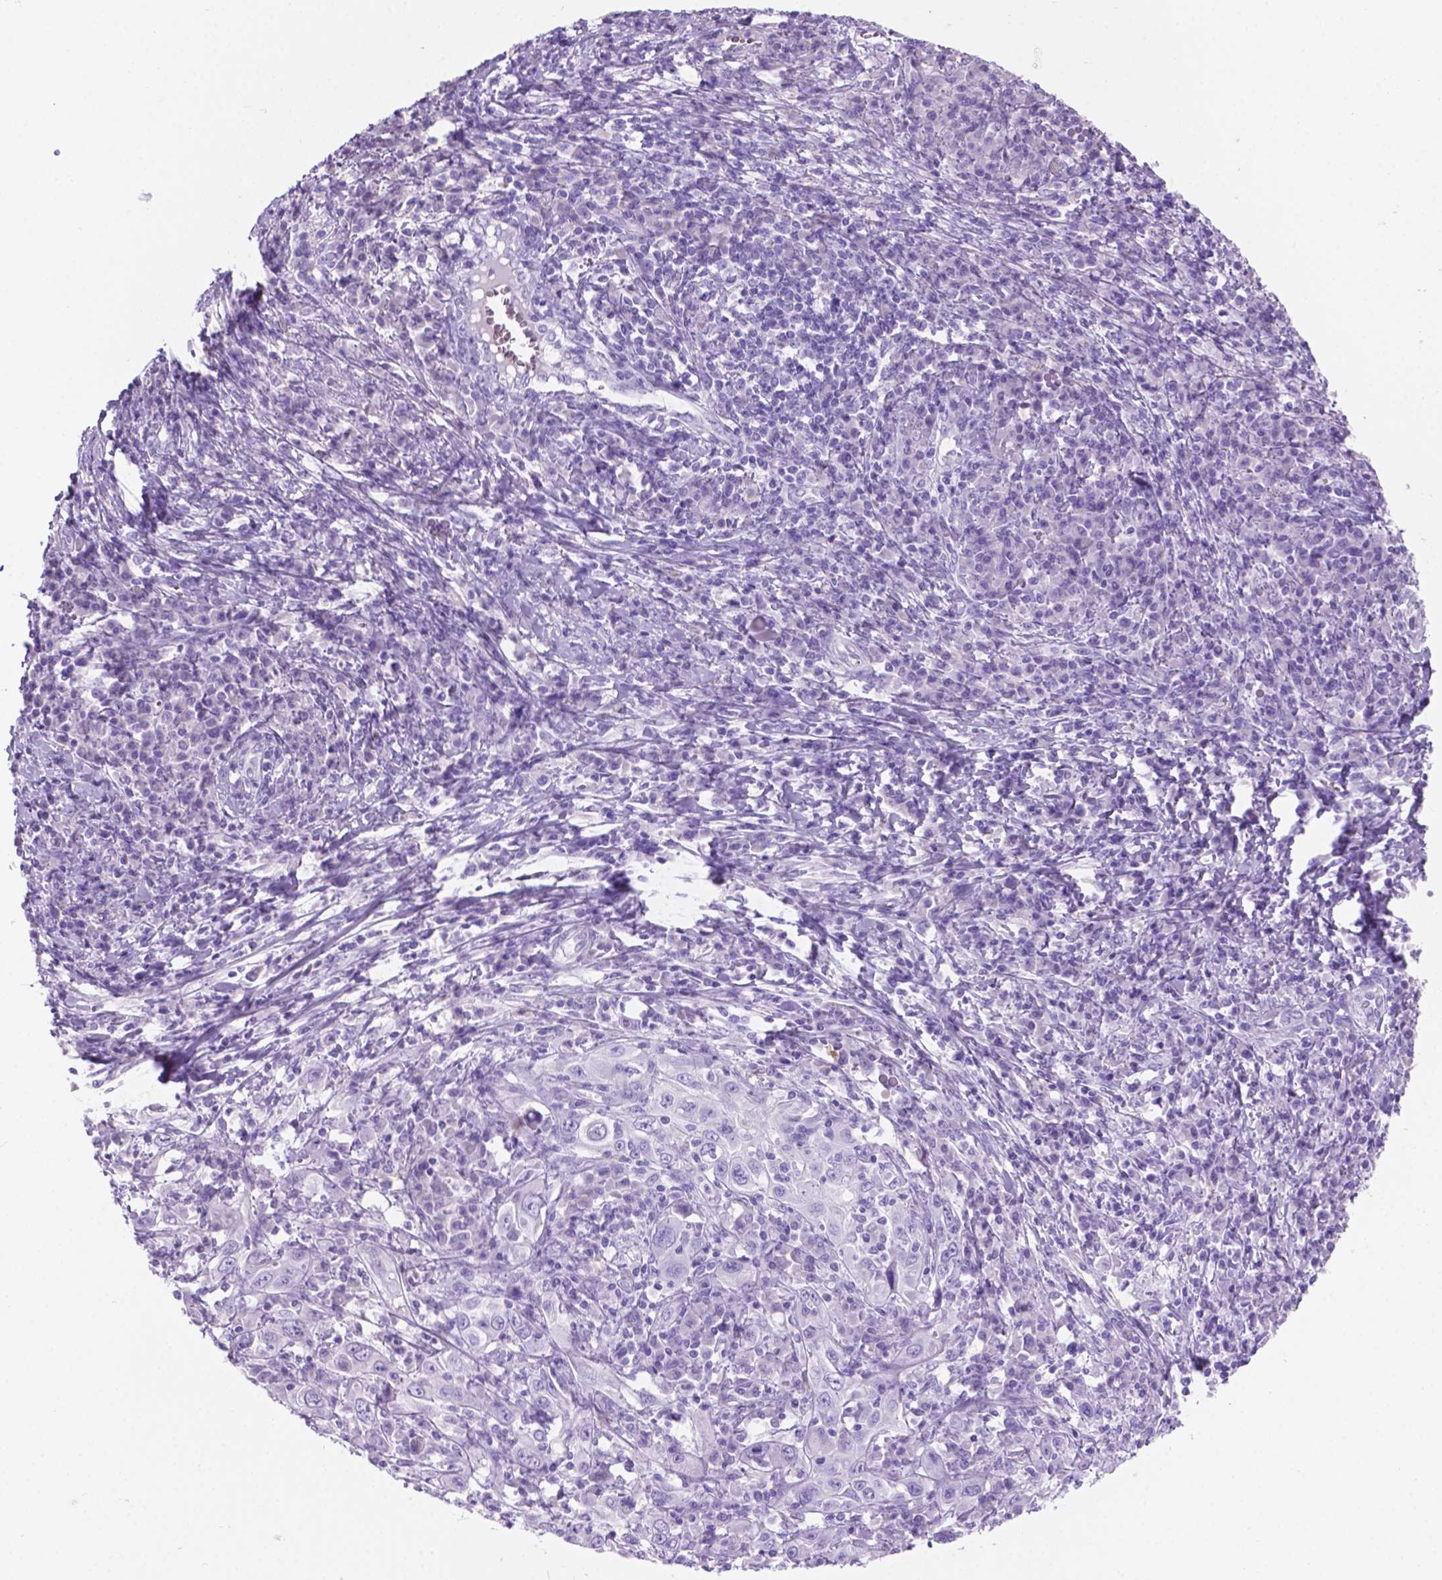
{"staining": {"intensity": "negative", "quantity": "none", "location": "none"}, "tissue": "cervical cancer", "cell_type": "Tumor cells", "image_type": "cancer", "snomed": [{"axis": "morphology", "description": "Squamous cell carcinoma, NOS"}, {"axis": "topography", "description": "Cervix"}], "caption": "Immunohistochemistry image of neoplastic tissue: human squamous cell carcinoma (cervical) stained with DAB displays no significant protein positivity in tumor cells.", "gene": "GRIN2B", "patient": {"sex": "female", "age": 46}}